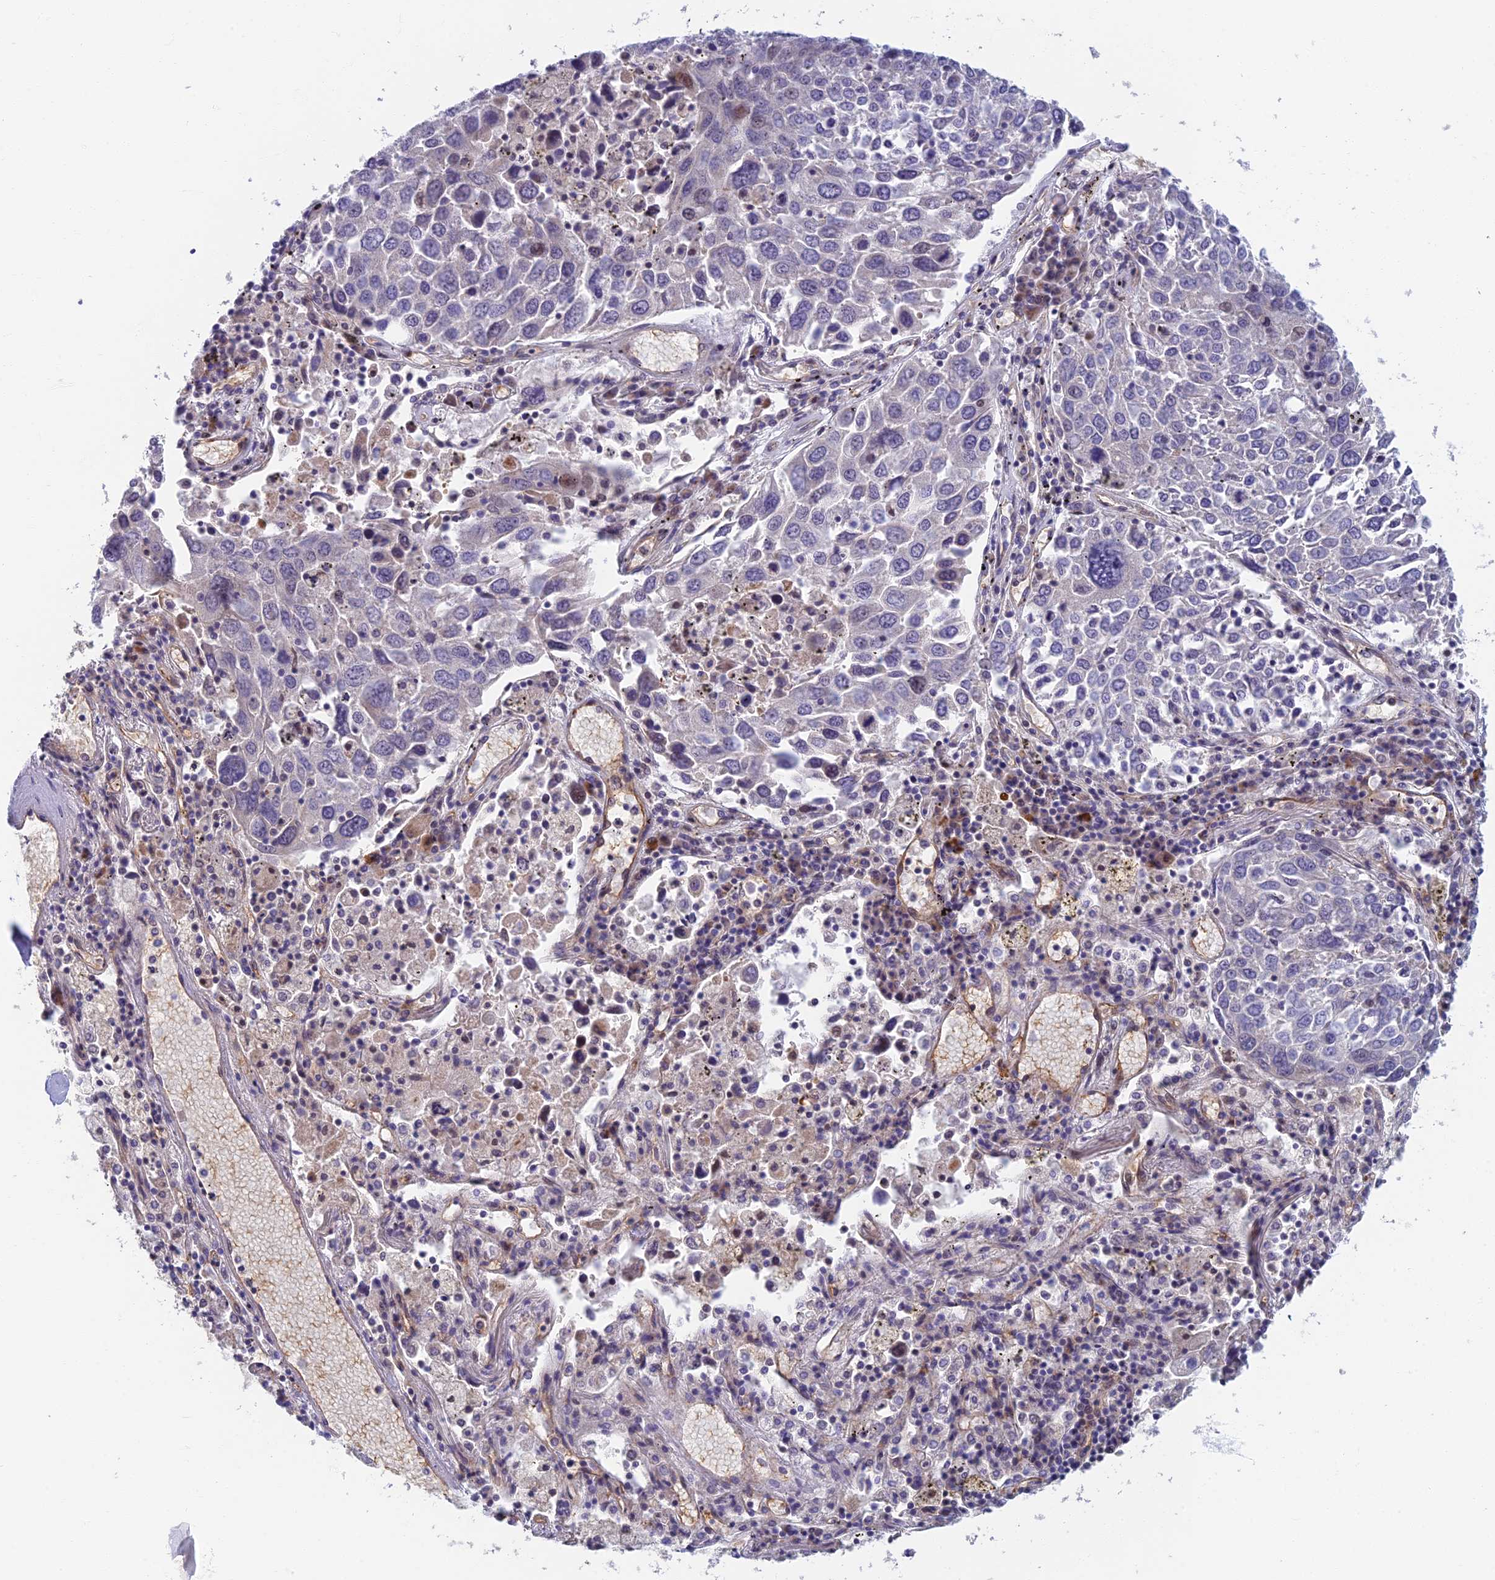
{"staining": {"intensity": "negative", "quantity": "none", "location": "none"}, "tissue": "lung cancer", "cell_type": "Tumor cells", "image_type": "cancer", "snomed": [{"axis": "morphology", "description": "Squamous cell carcinoma, NOS"}, {"axis": "topography", "description": "Lung"}], "caption": "Lung cancer (squamous cell carcinoma) was stained to show a protein in brown. There is no significant expression in tumor cells.", "gene": "RHBDL2", "patient": {"sex": "male", "age": 65}}